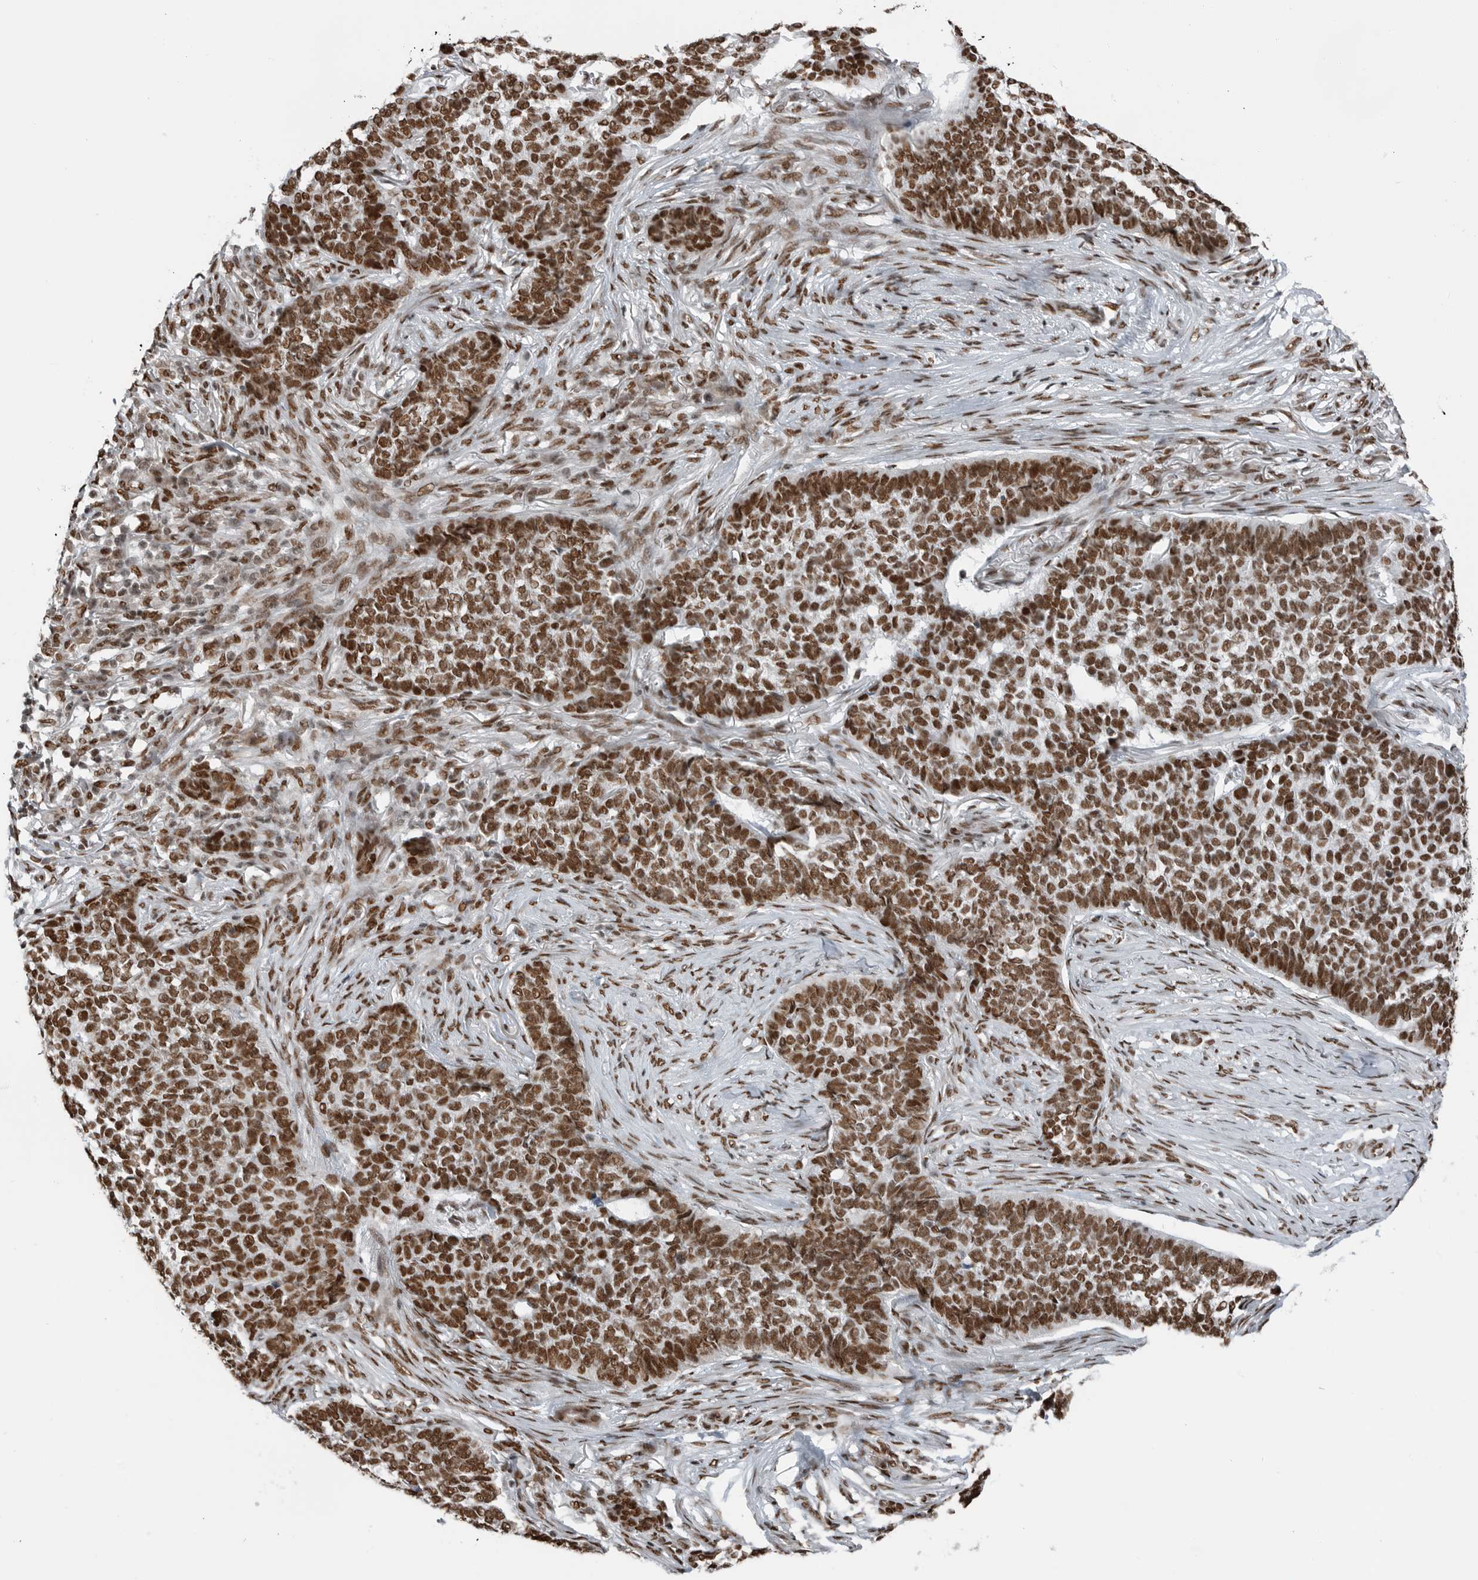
{"staining": {"intensity": "moderate", "quantity": ">75%", "location": "nuclear"}, "tissue": "skin cancer", "cell_type": "Tumor cells", "image_type": "cancer", "snomed": [{"axis": "morphology", "description": "Basal cell carcinoma"}, {"axis": "topography", "description": "Skin"}], "caption": "Immunohistochemistry (IHC) photomicrograph of neoplastic tissue: basal cell carcinoma (skin) stained using IHC shows medium levels of moderate protein expression localized specifically in the nuclear of tumor cells, appearing as a nuclear brown color.", "gene": "BLZF1", "patient": {"sex": "male", "age": 85}}